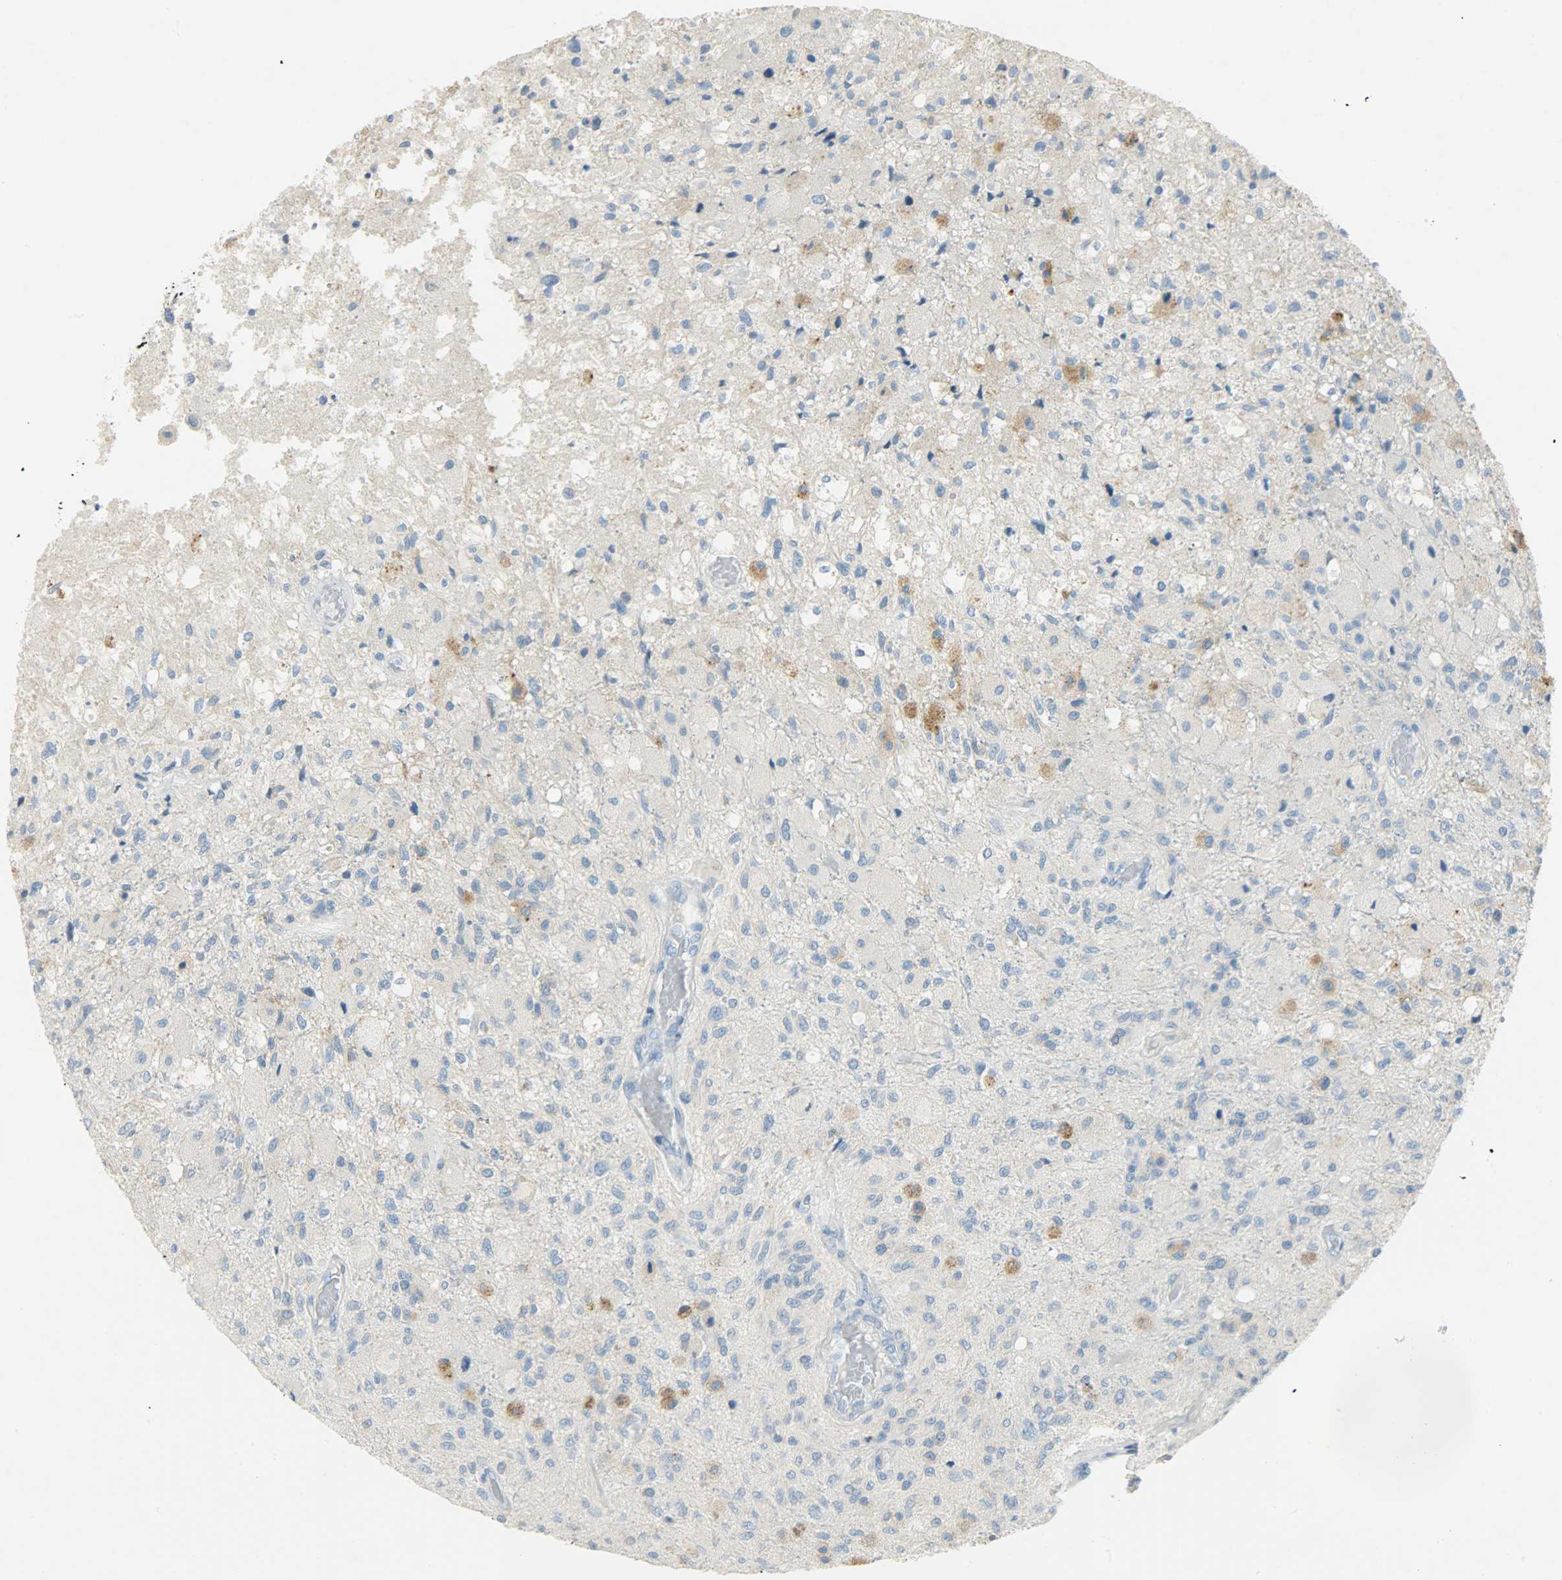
{"staining": {"intensity": "negative", "quantity": "none", "location": "none"}, "tissue": "glioma", "cell_type": "Tumor cells", "image_type": "cancer", "snomed": [{"axis": "morphology", "description": "Normal tissue, NOS"}, {"axis": "morphology", "description": "Glioma, malignant, High grade"}, {"axis": "topography", "description": "Cerebral cortex"}], "caption": "IHC micrograph of human malignant glioma (high-grade) stained for a protein (brown), which demonstrates no positivity in tumor cells. (DAB IHC visualized using brightfield microscopy, high magnification).", "gene": "PROM1", "patient": {"sex": "male", "age": 77}}